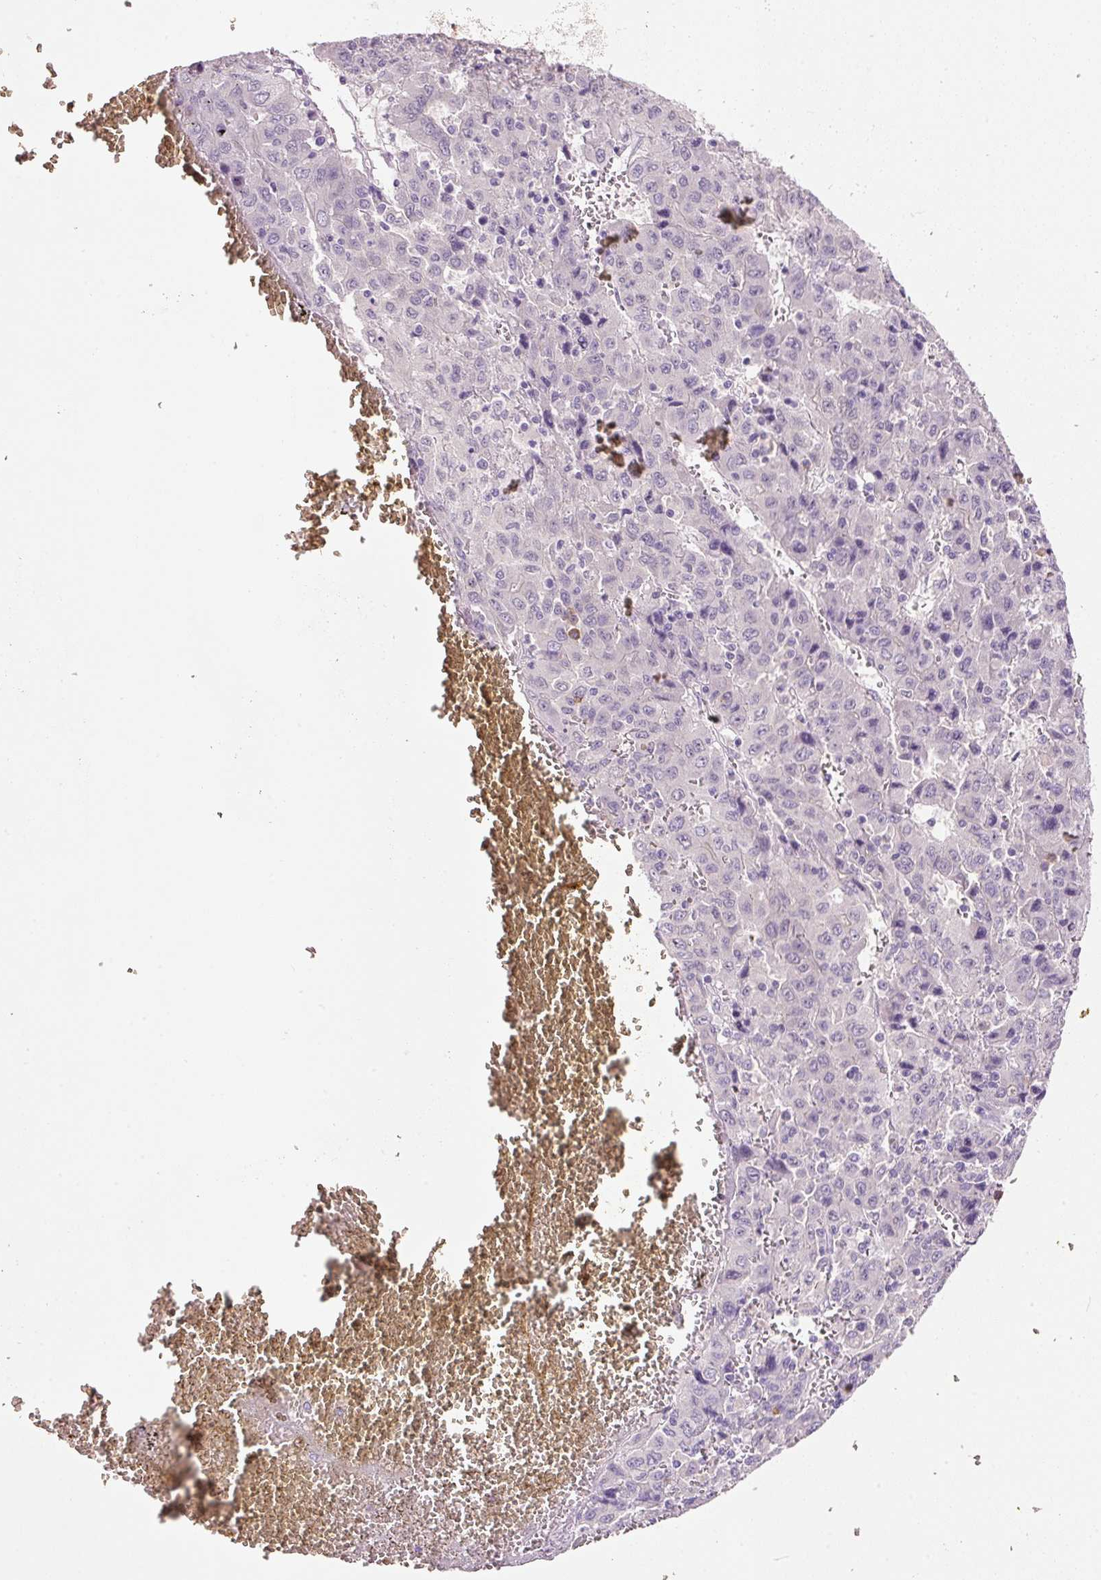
{"staining": {"intensity": "negative", "quantity": "none", "location": "none"}, "tissue": "liver cancer", "cell_type": "Tumor cells", "image_type": "cancer", "snomed": [{"axis": "morphology", "description": "Carcinoma, Hepatocellular, NOS"}, {"axis": "topography", "description": "Liver"}], "caption": "DAB immunohistochemical staining of human liver cancer (hepatocellular carcinoma) reveals no significant staining in tumor cells. Brightfield microscopy of IHC stained with DAB (brown) and hematoxylin (blue), captured at high magnification.", "gene": "TENT5C", "patient": {"sex": "female", "age": 53}}